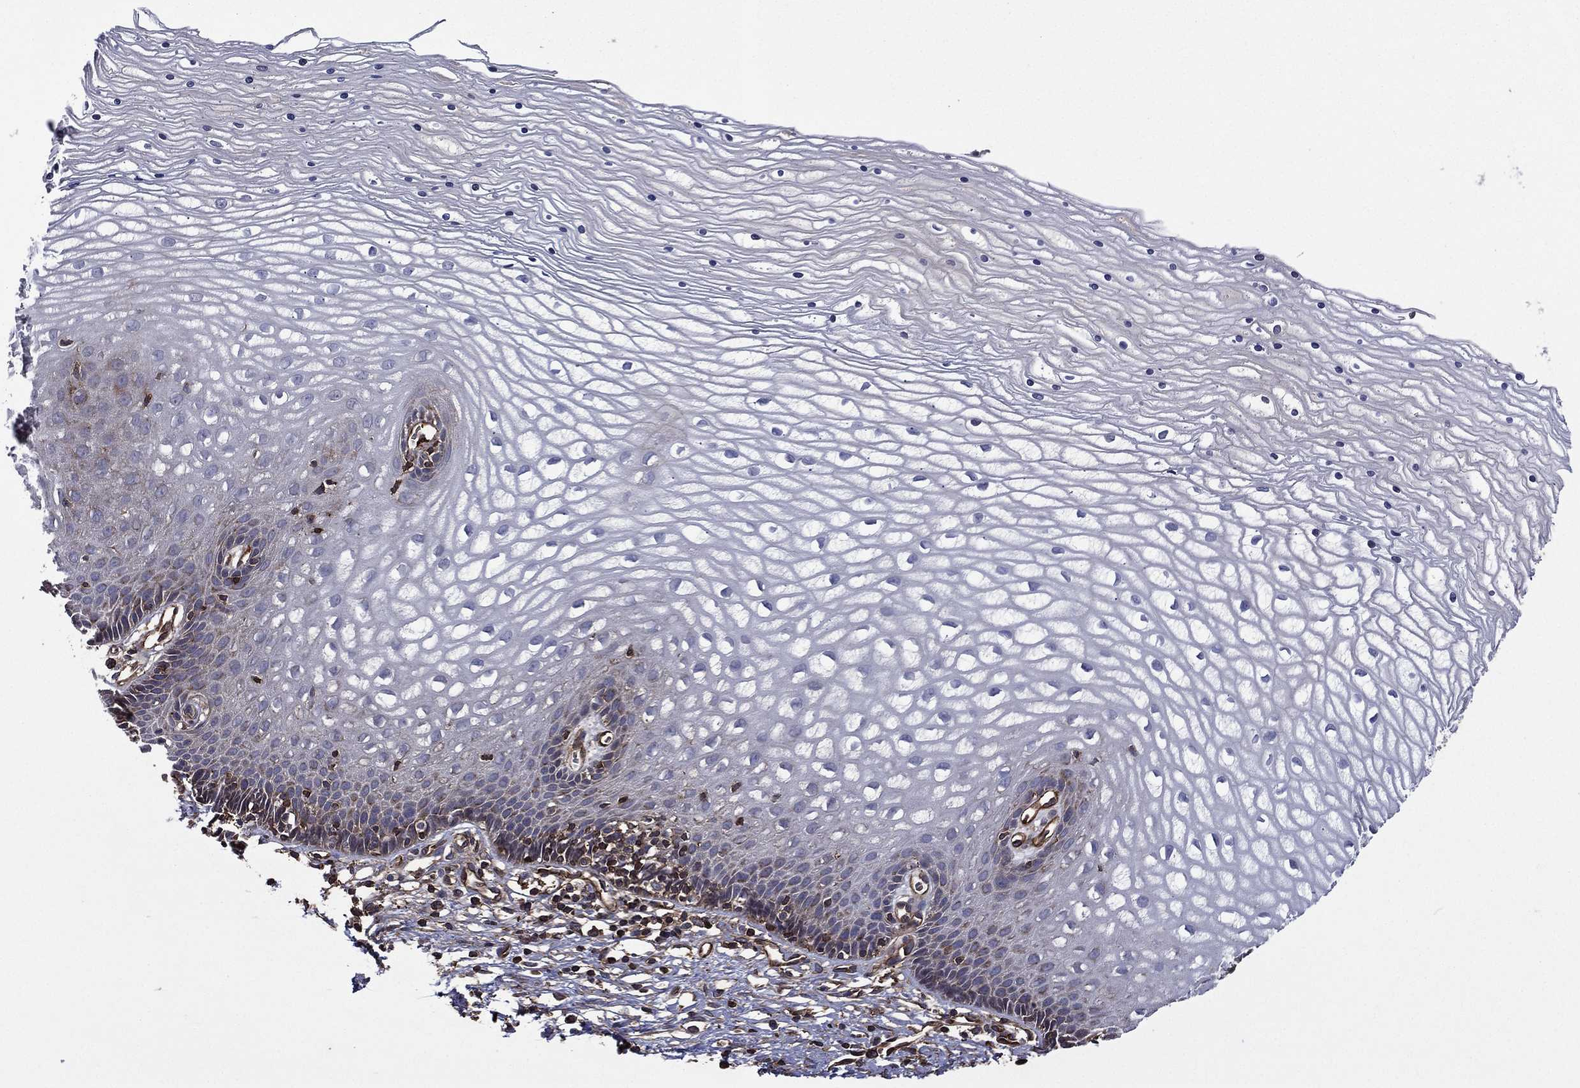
{"staining": {"intensity": "negative", "quantity": "none", "location": "none"}, "tissue": "cervix", "cell_type": "Glandular cells", "image_type": "normal", "snomed": [{"axis": "morphology", "description": "Normal tissue, NOS"}, {"axis": "topography", "description": "Cervix"}], "caption": "The micrograph demonstrates no staining of glandular cells in normal cervix.", "gene": "PLPP3", "patient": {"sex": "female", "age": 35}}